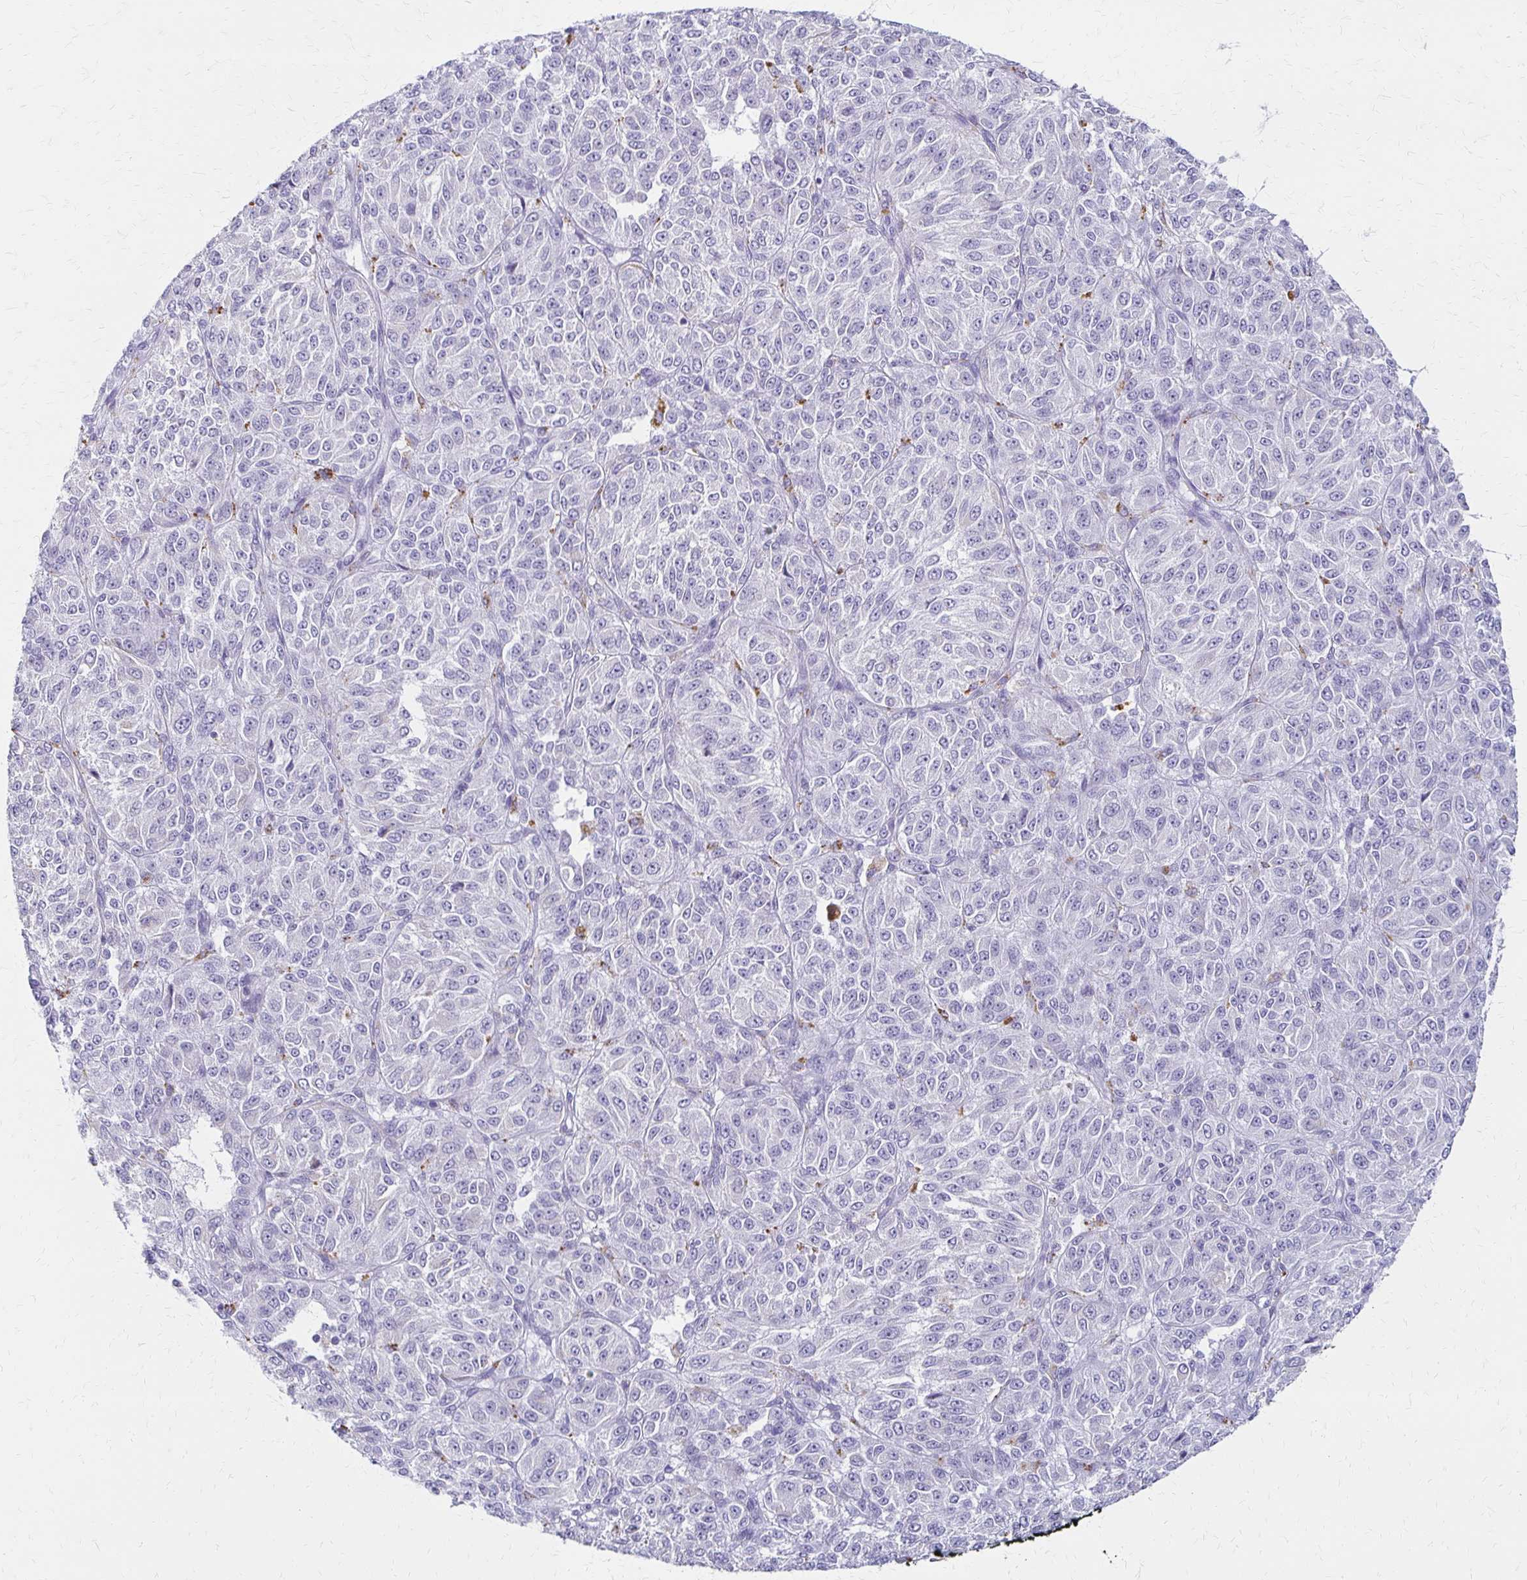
{"staining": {"intensity": "negative", "quantity": "none", "location": "none"}, "tissue": "melanoma", "cell_type": "Tumor cells", "image_type": "cancer", "snomed": [{"axis": "morphology", "description": "Malignant melanoma, Metastatic site"}, {"axis": "topography", "description": "Brain"}], "caption": "Immunohistochemistry micrograph of neoplastic tissue: melanoma stained with DAB displays no significant protein expression in tumor cells. (Brightfield microscopy of DAB (3,3'-diaminobenzidine) immunohistochemistry (IHC) at high magnification).", "gene": "IVL", "patient": {"sex": "female", "age": 56}}